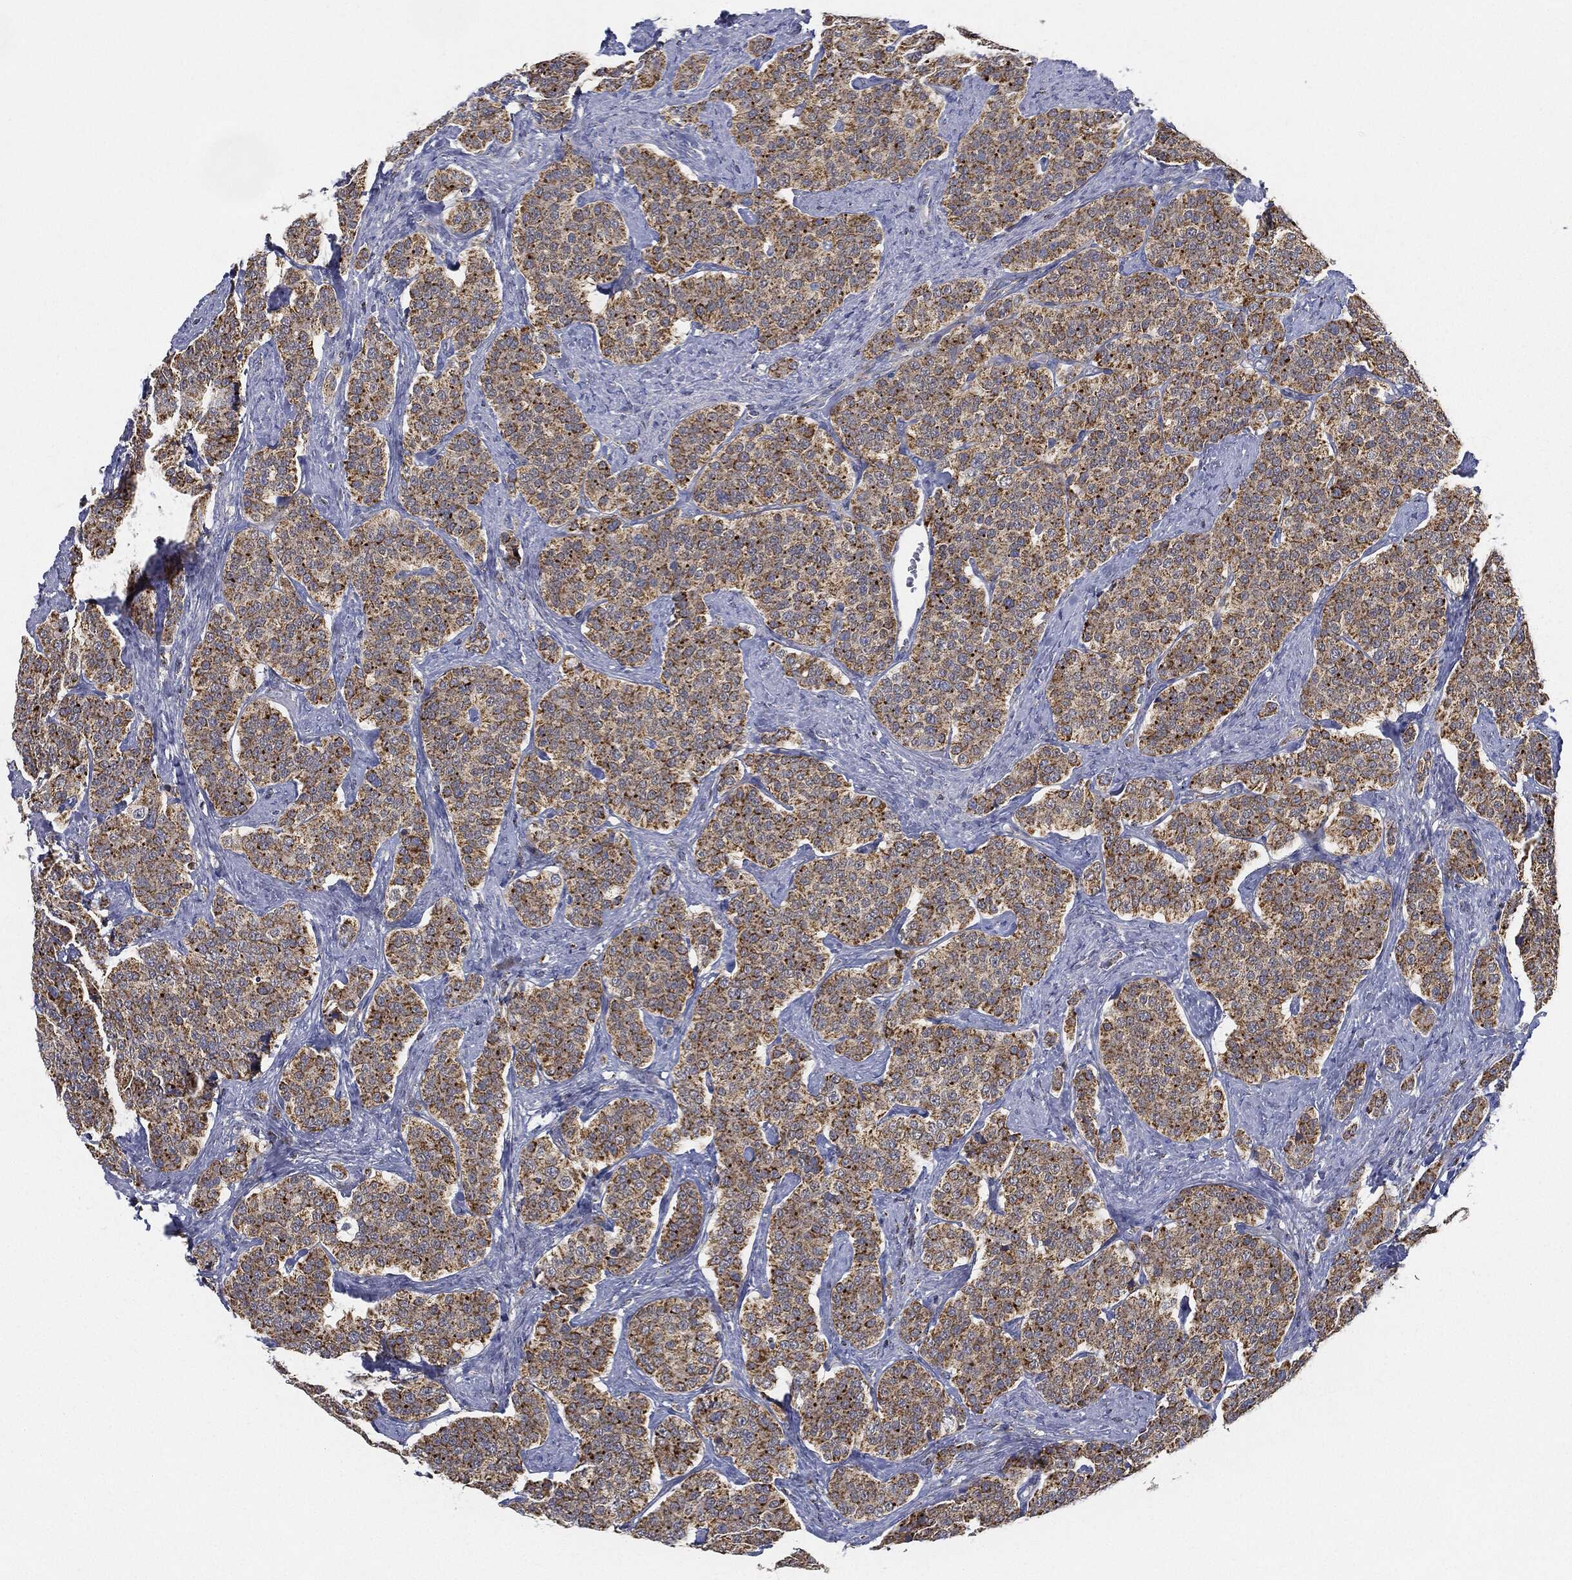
{"staining": {"intensity": "strong", "quantity": ">75%", "location": "cytoplasmic/membranous"}, "tissue": "carcinoid", "cell_type": "Tumor cells", "image_type": "cancer", "snomed": [{"axis": "morphology", "description": "Carcinoid, malignant, NOS"}, {"axis": "topography", "description": "Small intestine"}], "caption": "A micrograph showing strong cytoplasmic/membranous positivity in about >75% of tumor cells in carcinoid, as visualized by brown immunohistochemical staining.", "gene": "CAPN15", "patient": {"sex": "female", "age": 58}}